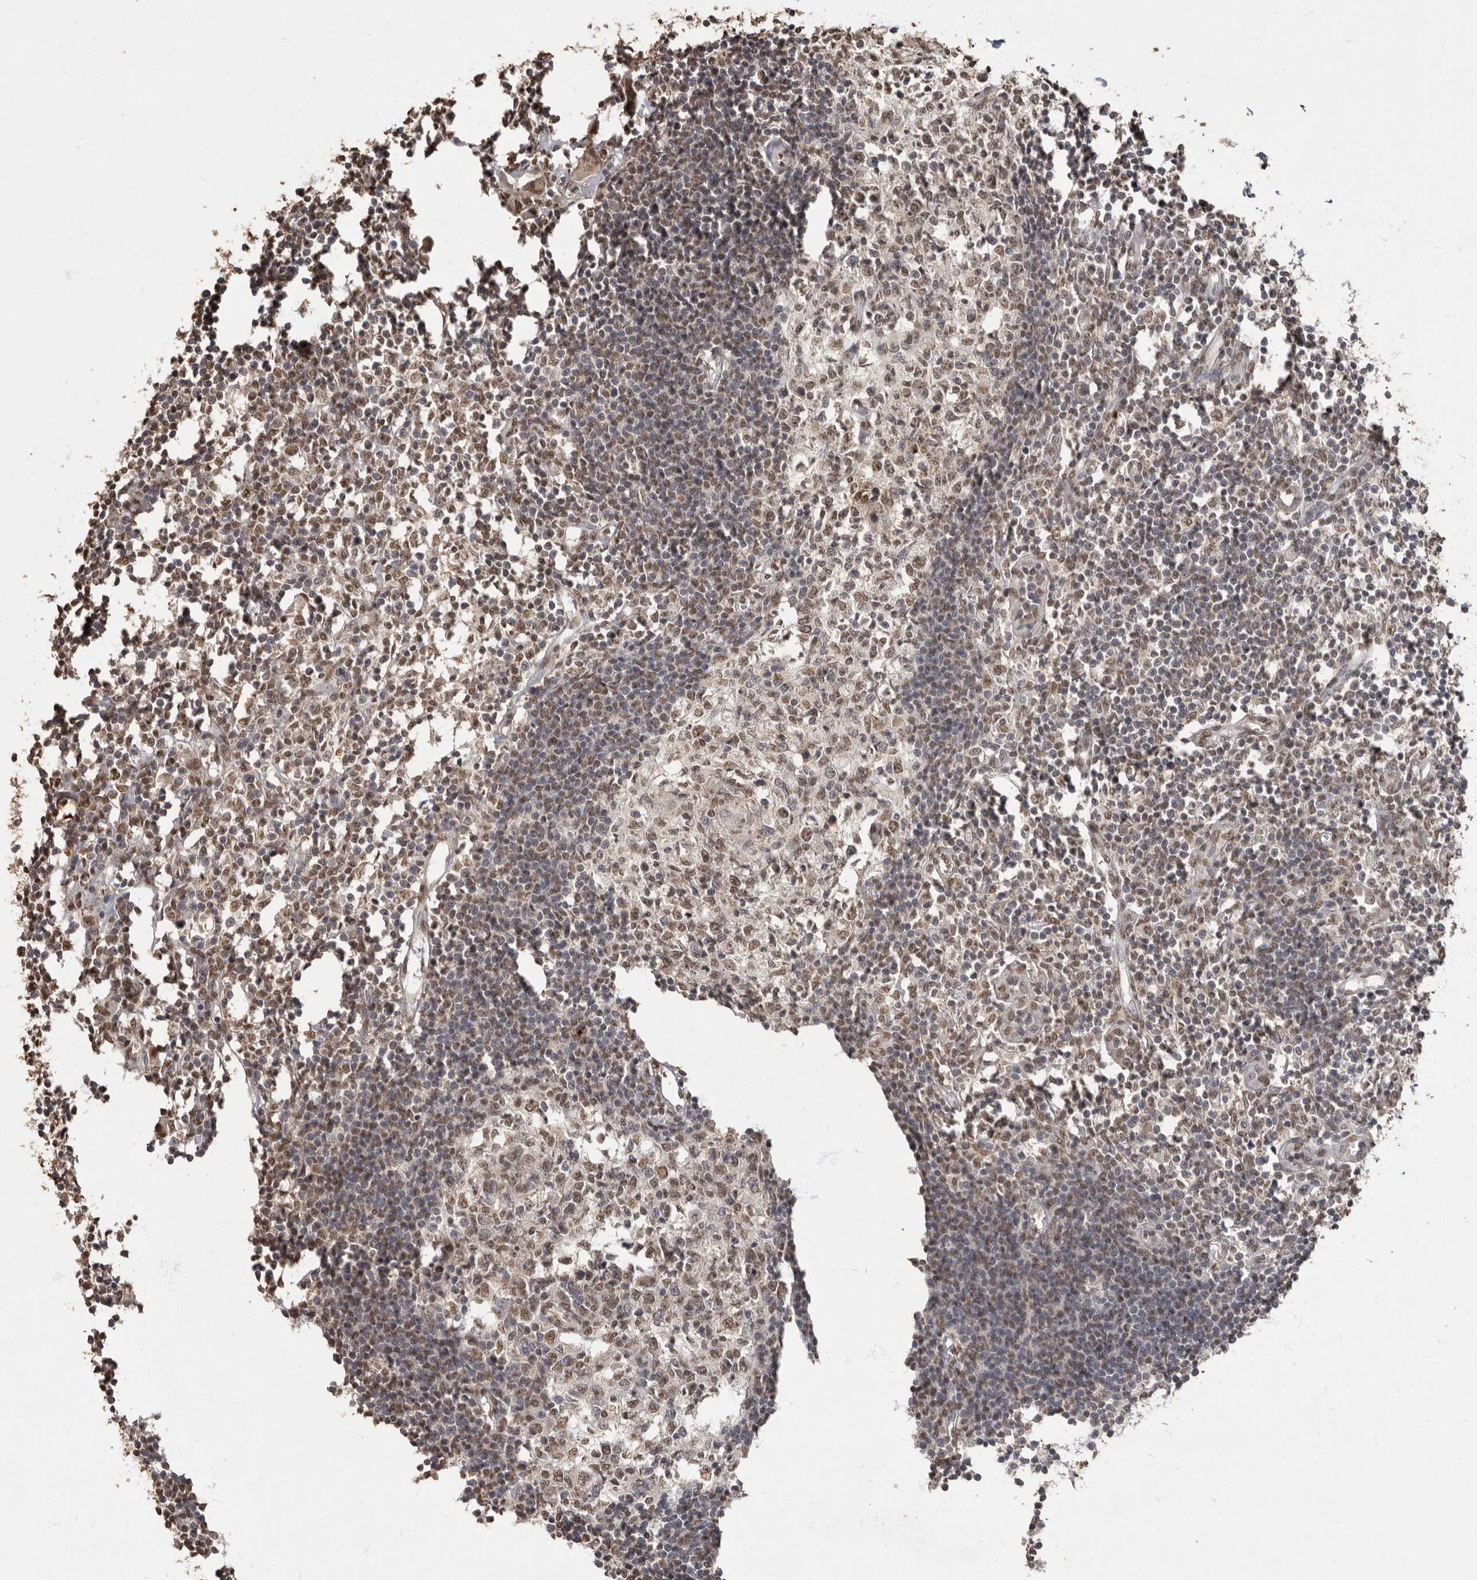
{"staining": {"intensity": "moderate", "quantity": "25%-75%", "location": "nuclear"}, "tissue": "lymph node", "cell_type": "Germinal center cells", "image_type": "normal", "snomed": [{"axis": "morphology", "description": "Normal tissue, NOS"}, {"axis": "morphology", "description": "Malignant melanoma, Metastatic site"}, {"axis": "topography", "description": "Lymph node"}], "caption": "This image displays IHC staining of normal lymph node, with medium moderate nuclear staining in about 25%-75% of germinal center cells.", "gene": "NBL1", "patient": {"sex": "male", "age": 41}}